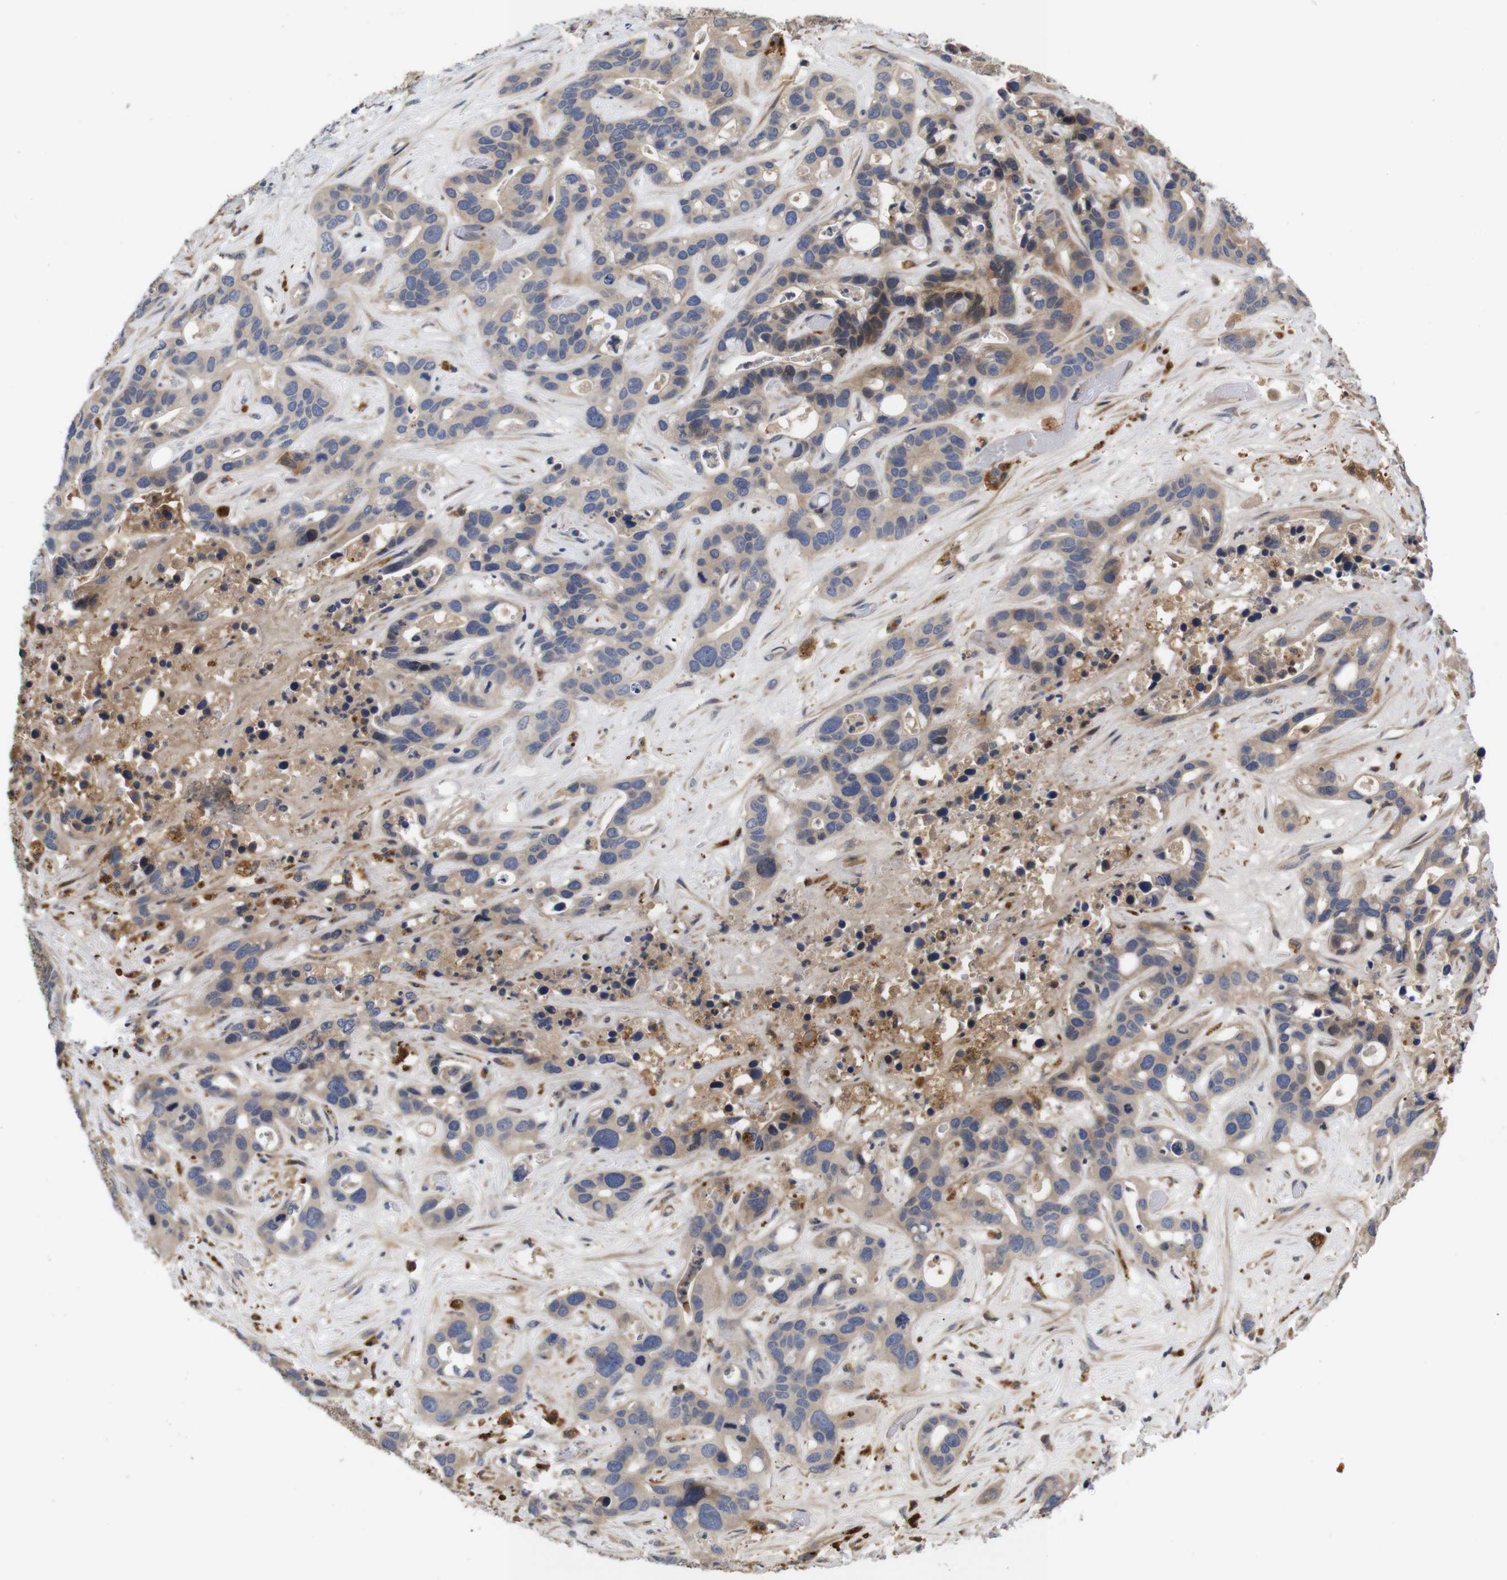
{"staining": {"intensity": "moderate", "quantity": "<25%", "location": "cytoplasmic/membranous"}, "tissue": "liver cancer", "cell_type": "Tumor cells", "image_type": "cancer", "snomed": [{"axis": "morphology", "description": "Cholangiocarcinoma"}, {"axis": "topography", "description": "Liver"}], "caption": "About <25% of tumor cells in cholangiocarcinoma (liver) display moderate cytoplasmic/membranous protein staining as visualized by brown immunohistochemical staining.", "gene": "SPRY3", "patient": {"sex": "female", "age": 65}}